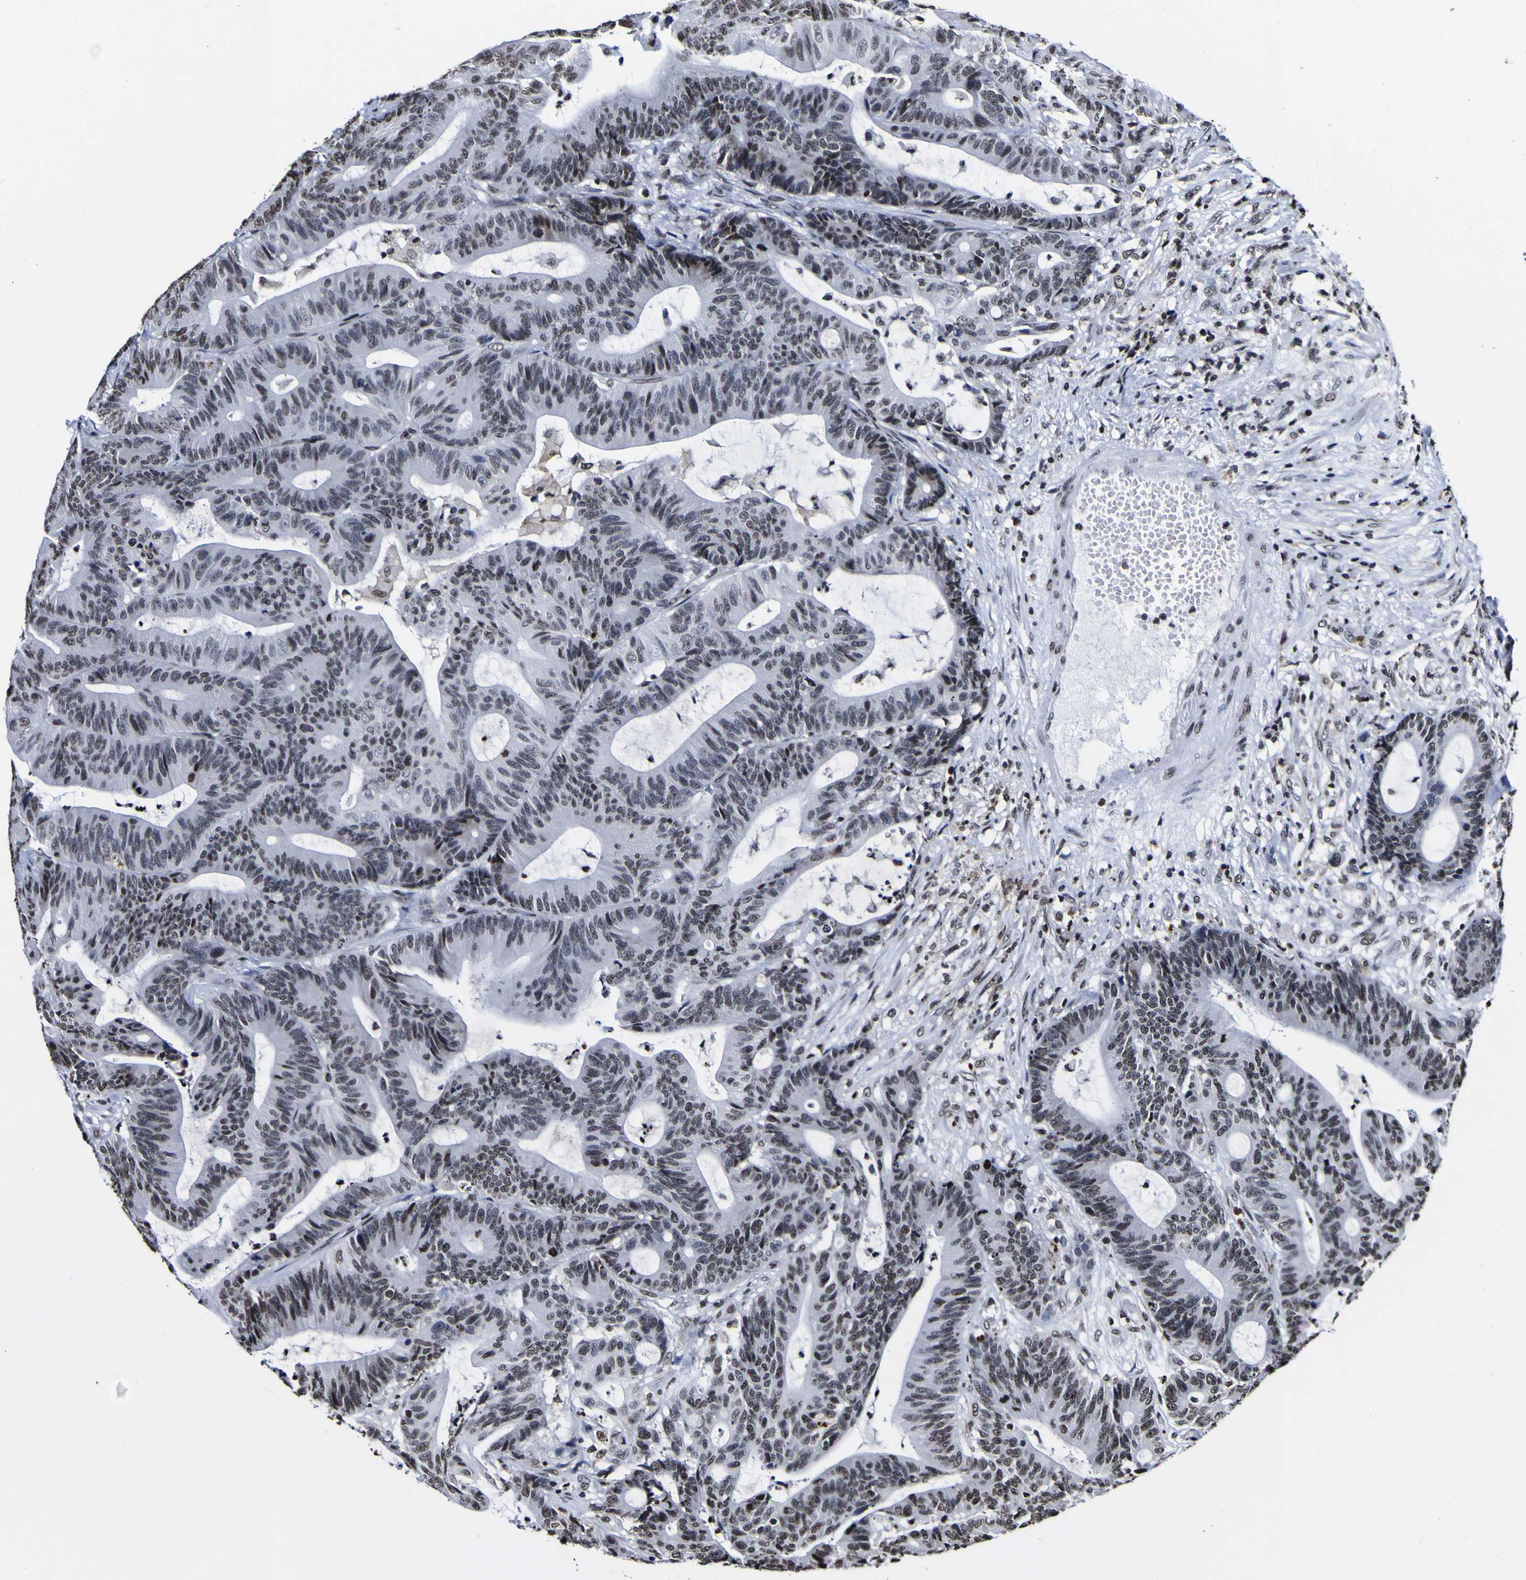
{"staining": {"intensity": "moderate", "quantity": "<25%", "location": "nuclear"}, "tissue": "colorectal cancer", "cell_type": "Tumor cells", "image_type": "cancer", "snomed": [{"axis": "morphology", "description": "Adenocarcinoma, NOS"}, {"axis": "topography", "description": "Colon"}], "caption": "Protein analysis of colorectal cancer tissue shows moderate nuclear positivity in about <25% of tumor cells. (DAB (3,3'-diaminobenzidine) IHC with brightfield microscopy, high magnification).", "gene": "PIAS1", "patient": {"sex": "female", "age": 84}}